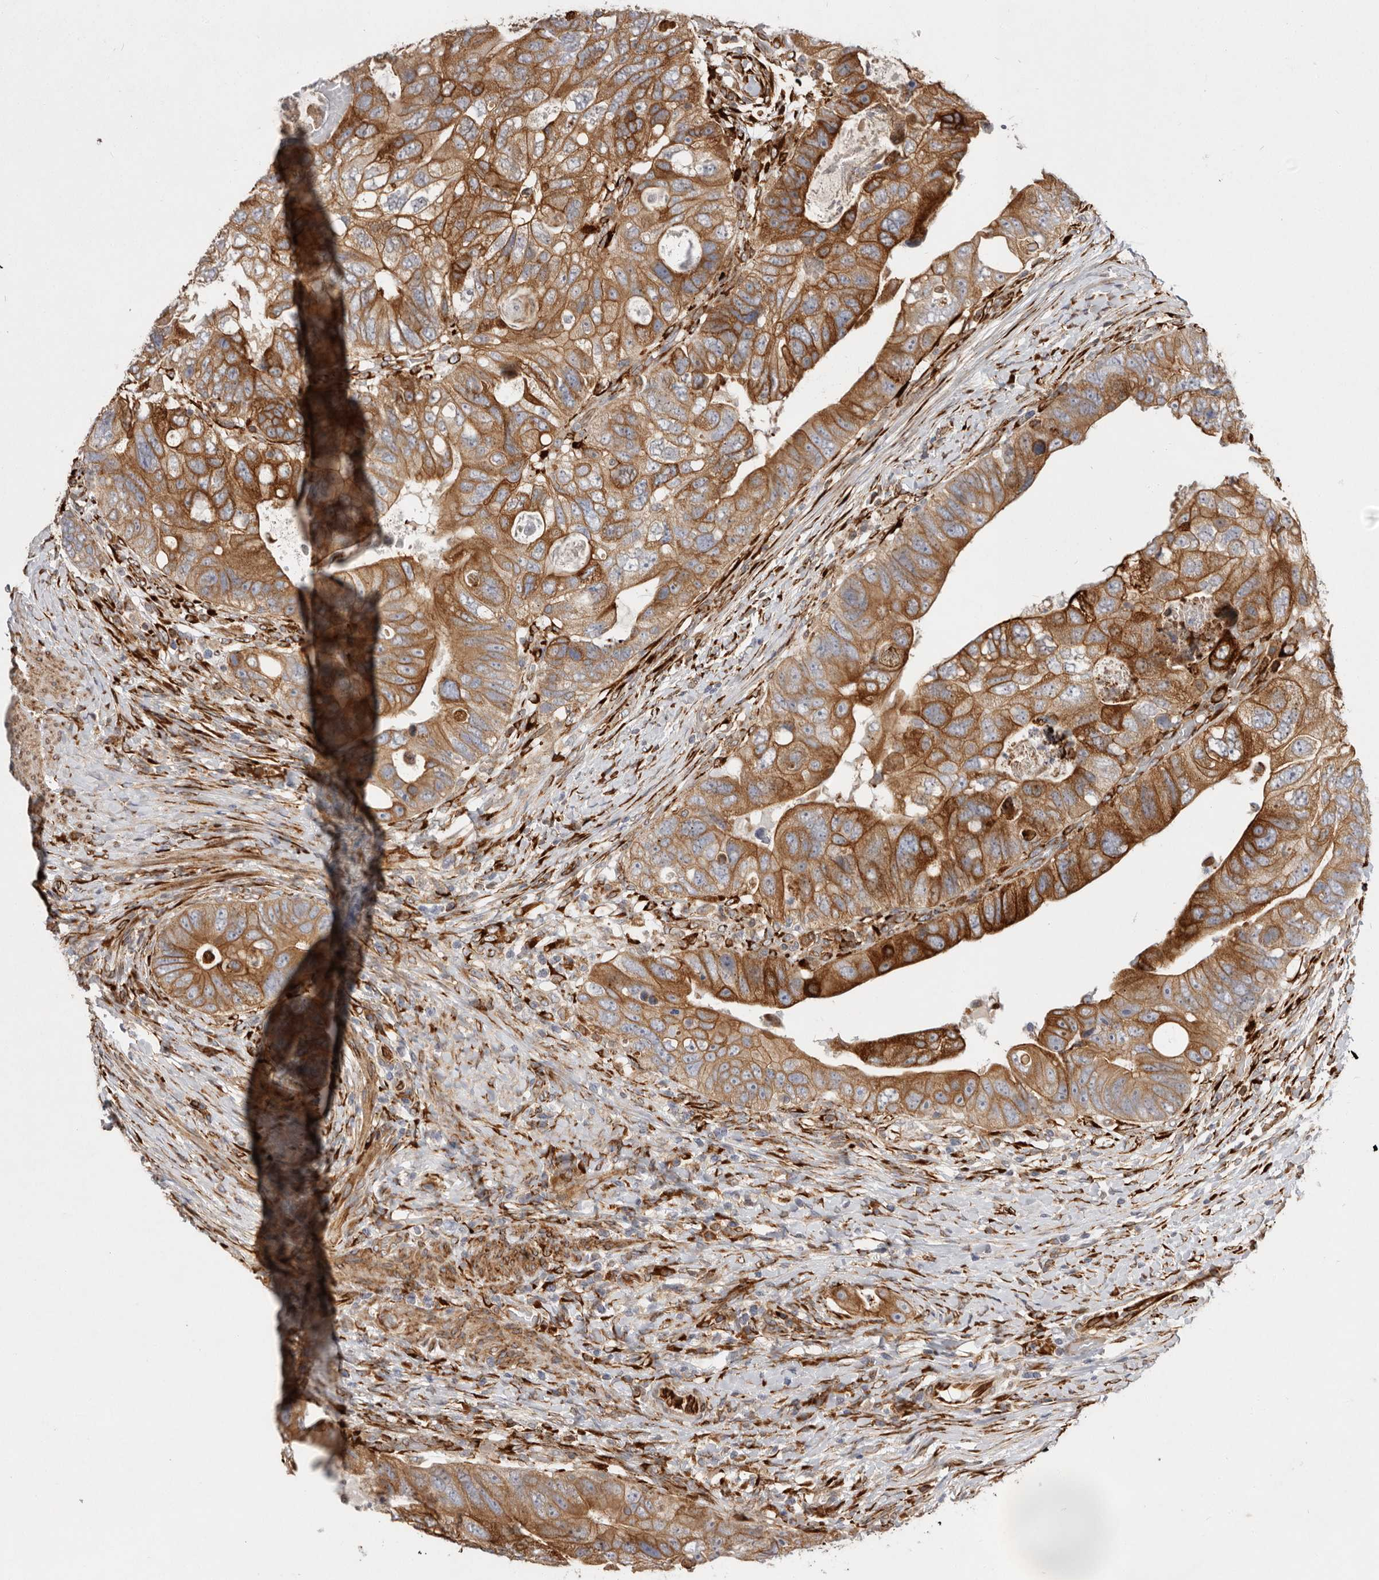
{"staining": {"intensity": "moderate", "quantity": ">75%", "location": "cytoplasmic/membranous"}, "tissue": "colorectal cancer", "cell_type": "Tumor cells", "image_type": "cancer", "snomed": [{"axis": "morphology", "description": "Adenocarcinoma, NOS"}, {"axis": "topography", "description": "Rectum"}], "caption": "An image showing moderate cytoplasmic/membranous staining in approximately >75% of tumor cells in colorectal adenocarcinoma, as visualized by brown immunohistochemical staining.", "gene": "WDTC1", "patient": {"sex": "male", "age": 59}}